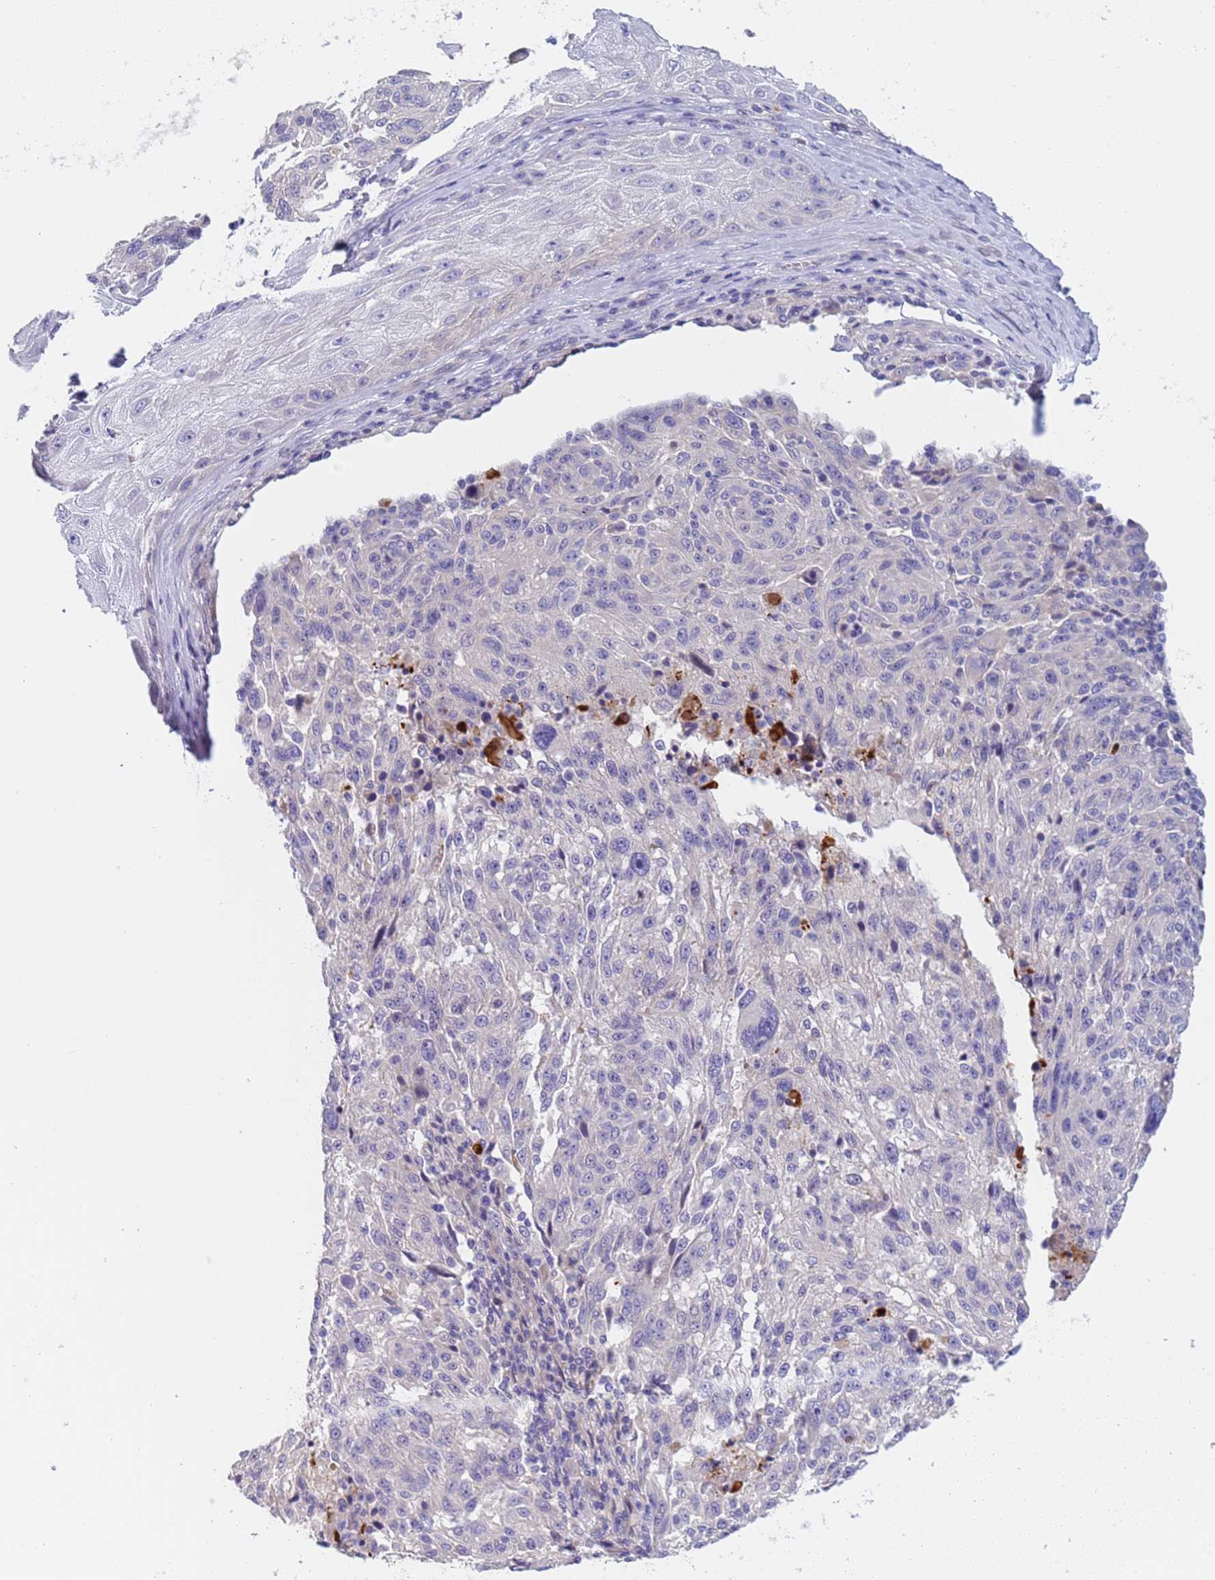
{"staining": {"intensity": "negative", "quantity": "none", "location": "none"}, "tissue": "melanoma", "cell_type": "Tumor cells", "image_type": "cancer", "snomed": [{"axis": "morphology", "description": "Malignant melanoma, NOS"}, {"axis": "topography", "description": "Skin"}], "caption": "Immunohistochemical staining of malignant melanoma shows no significant positivity in tumor cells.", "gene": "C4orf46", "patient": {"sex": "male", "age": 53}}